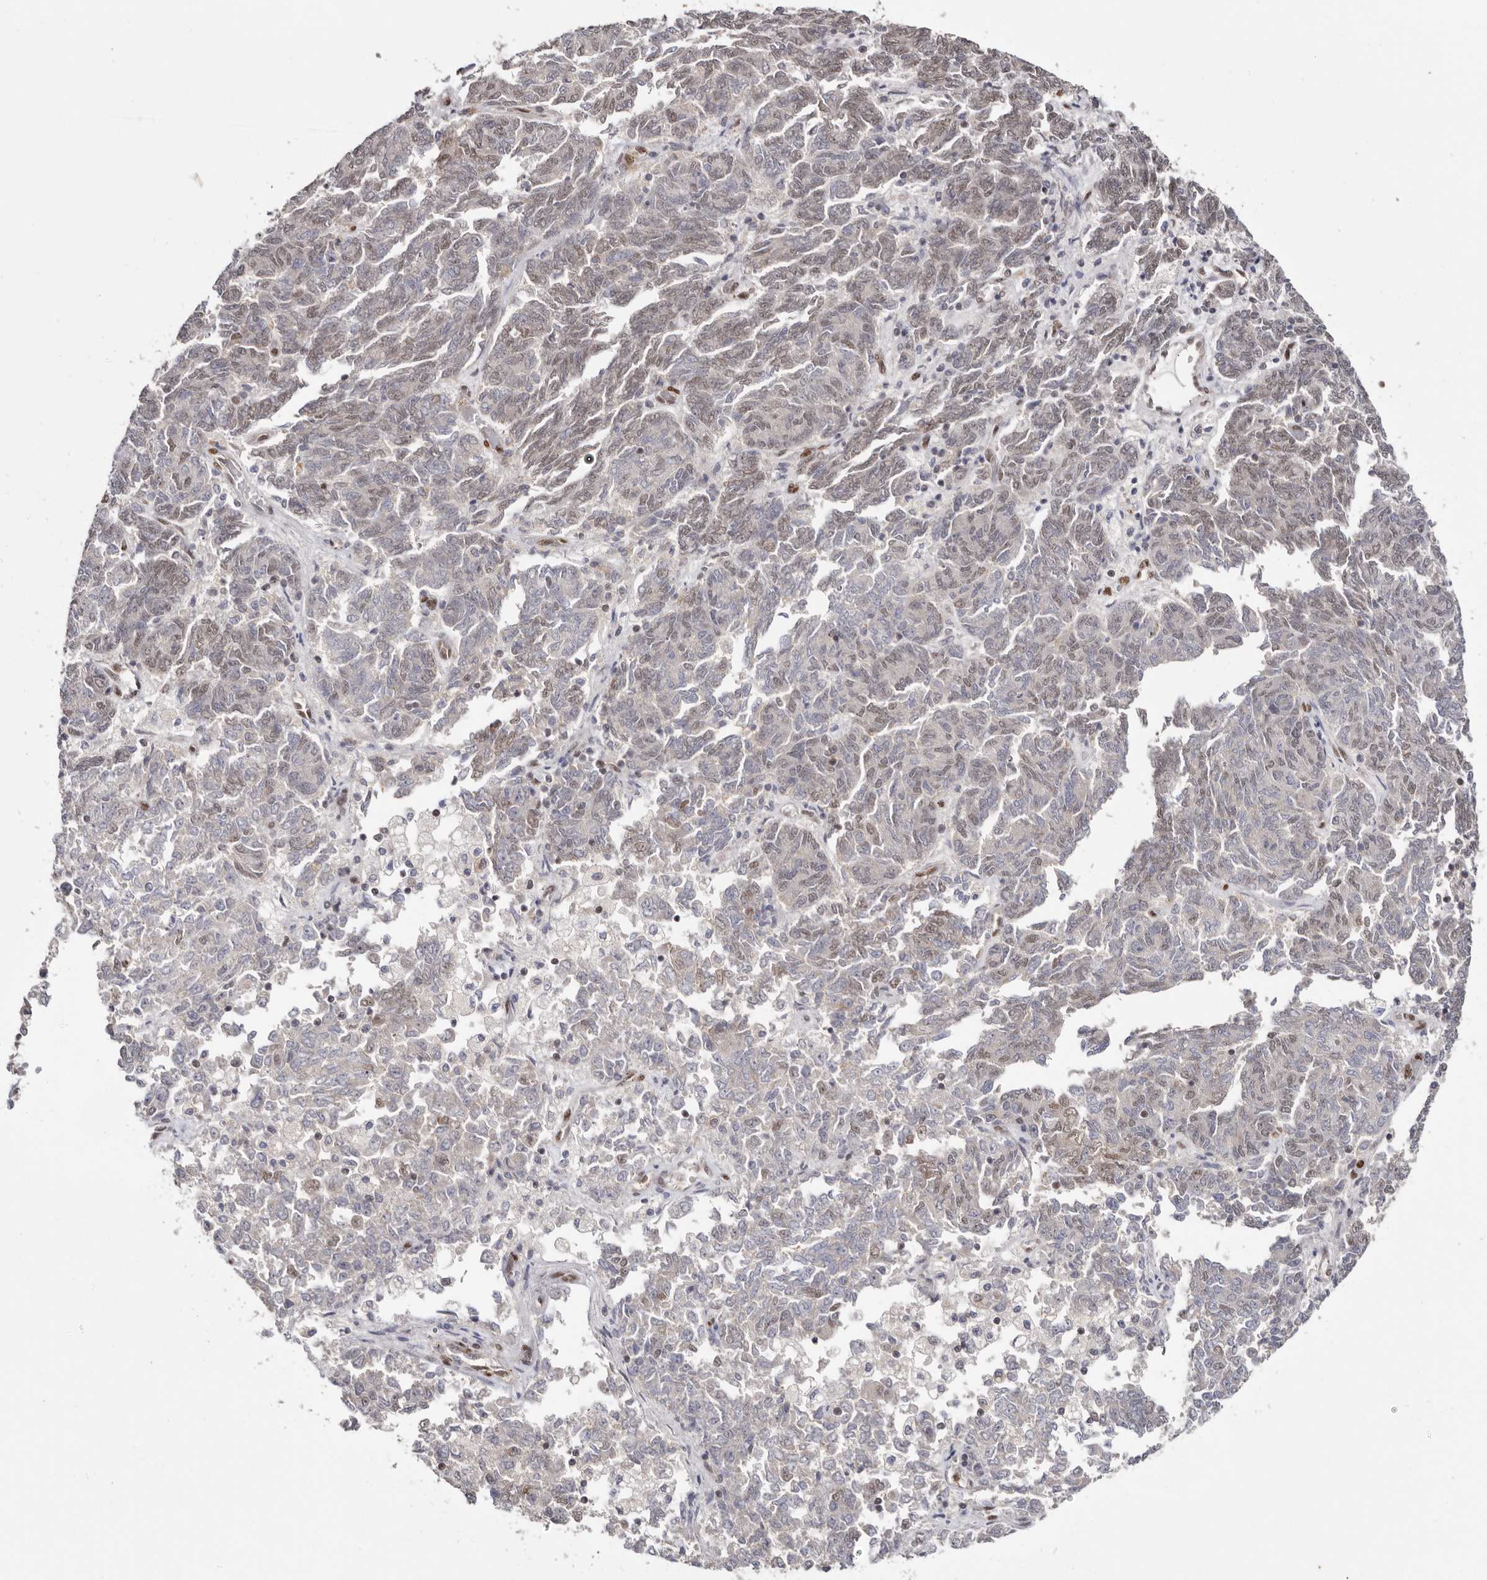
{"staining": {"intensity": "weak", "quantity": "<25%", "location": "nuclear"}, "tissue": "endometrial cancer", "cell_type": "Tumor cells", "image_type": "cancer", "snomed": [{"axis": "morphology", "description": "Adenocarcinoma, NOS"}, {"axis": "topography", "description": "Endometrium"}], "caption": "The histopathology image reveals no staining of tumor cells in endometrial cancer.", "gene": "SMAD7", "patient": {"sex": "female", "age": 80}}